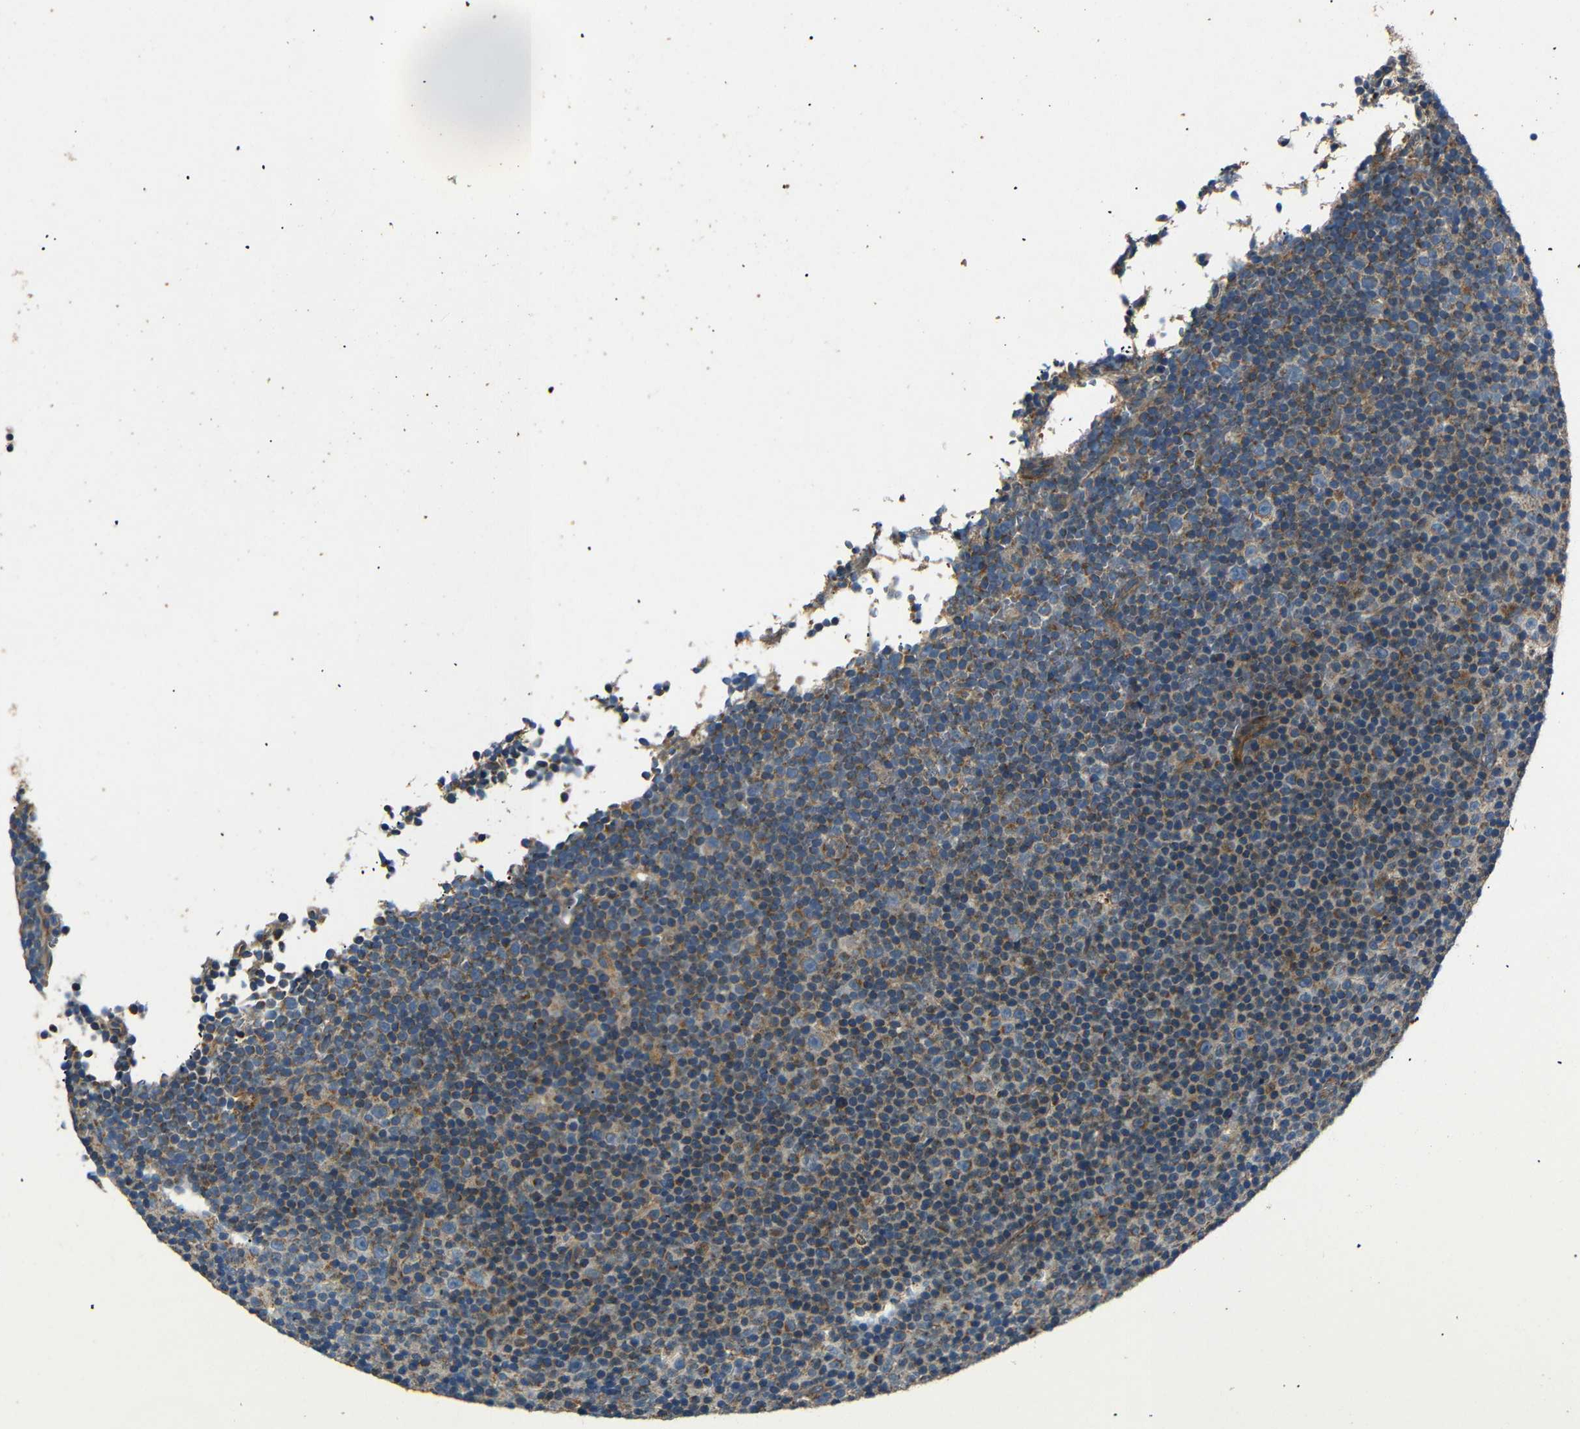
{"staining": {"intensity": "moderate", "quantity": "<25%", "location": "cytoplasmic/membranous"}, "tissue": "lymphoma", "cell_type": "Tumor cells", "image_type": "cancer", "snomed": [{"axis": "morphology", "description": "Malignant lymphoma, non-Hodgkin's type, Low grade"}, {"axis": "topography", "description": "Lymph node"}], "caption": "Immunohistochemical staining of human low-grade malignant lymphoma, non-Hodgkin's type displays low levels of moderate cytoplasmic/membranous positivity in about <25% of tumor cells.", "gene": "NETO2", "patient": {"sex": "female", "age": 67}}